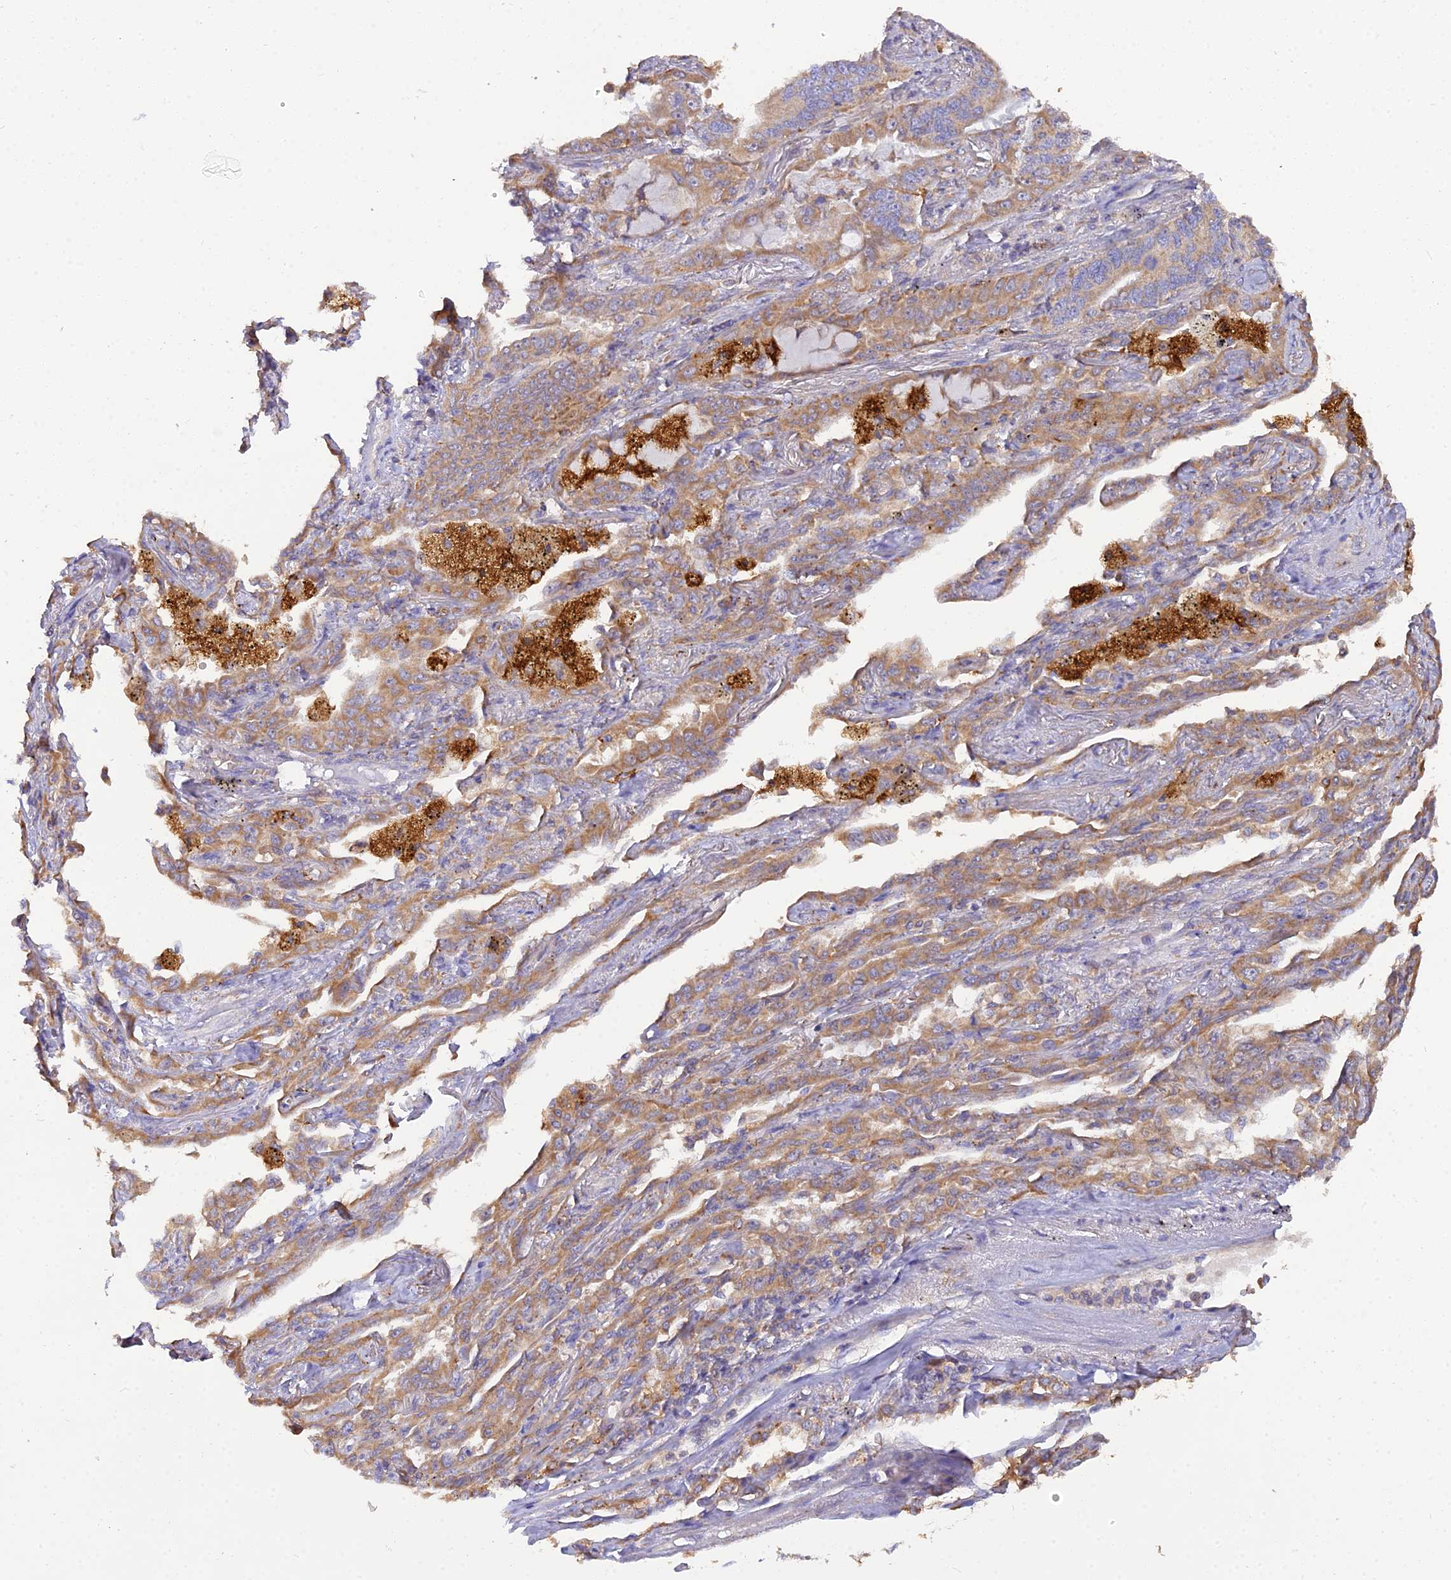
{"staining": {"intensity": "moderate", "quantity": ">75%", "location": "cytoplasmic/membranous"}, "tissue": "lung cancer", "cell_type": "Tumor cells", "image_type": "cancer", "snomed": [{"axis": "morphology", "description": "Adenocarcinoma, NOS"}, {"axis": "topography", "description": "Lung"}], "caption": "A brown stain labels moderate cytoplasmic/membranous positivity of a protein in human adenocarcinoma (lung) tumor cells.", "gene": "ARL8B", "patient": {"sex": "male", "age": 67}}